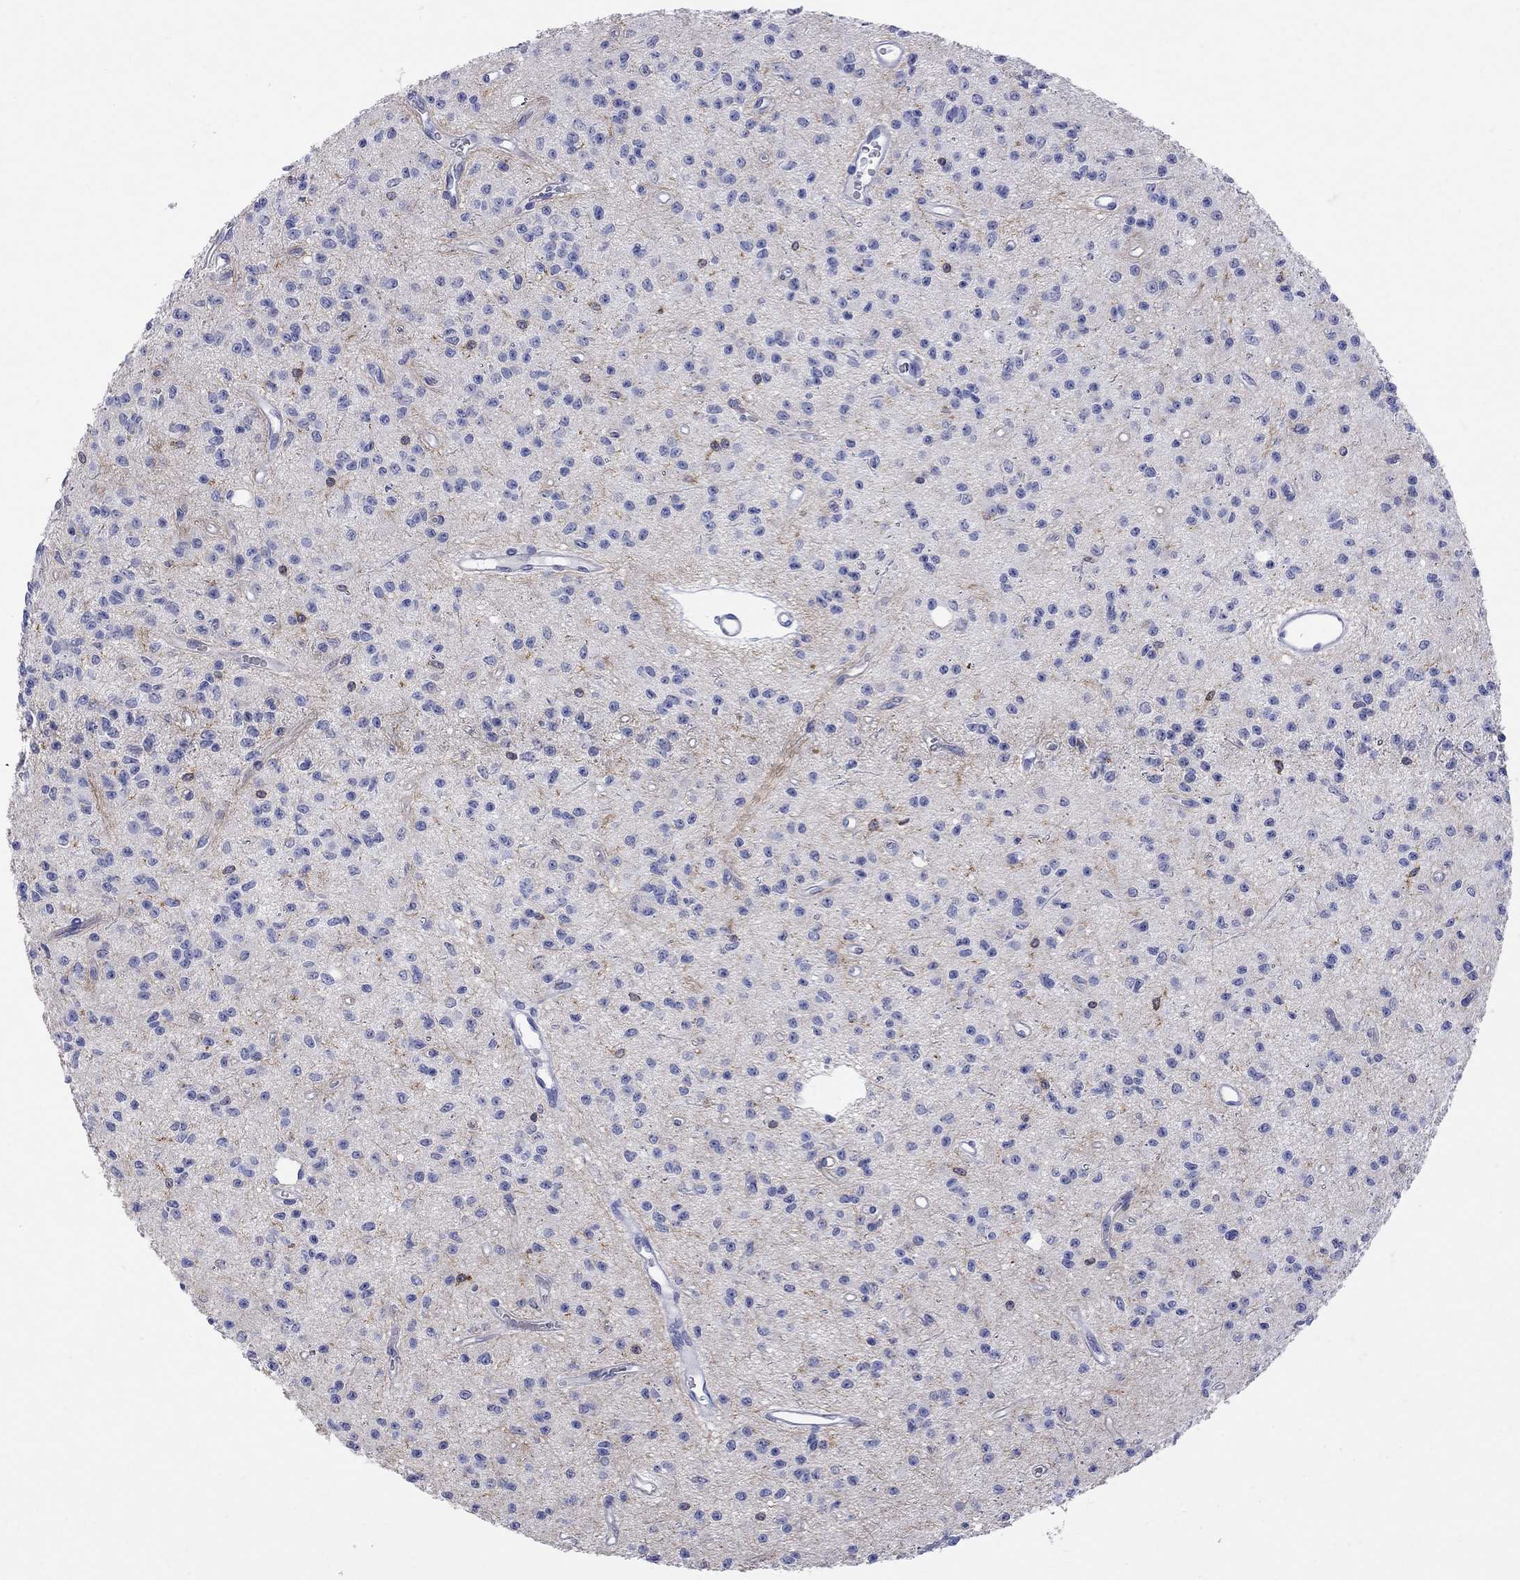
{"staining": {"intensity": "negative", "quantity": "none", "location": "none"}, "tissue": "glioma", "cell_type": "Tumor cells", "image_type": "cancer", "snomed": [{"axis": "morphology", "description": "Glioma, malignant, Low grade"}, {"axis": "topography", "description": "Brain"}], "caption": "Immunohistochemistry micrograph of human malignant glioma (low-grade) stained for a protein (brown), which demonstrates no positivity in tumor cells.", "gene": "ABI3", "patient": {"sex": "female", "age": 45}}